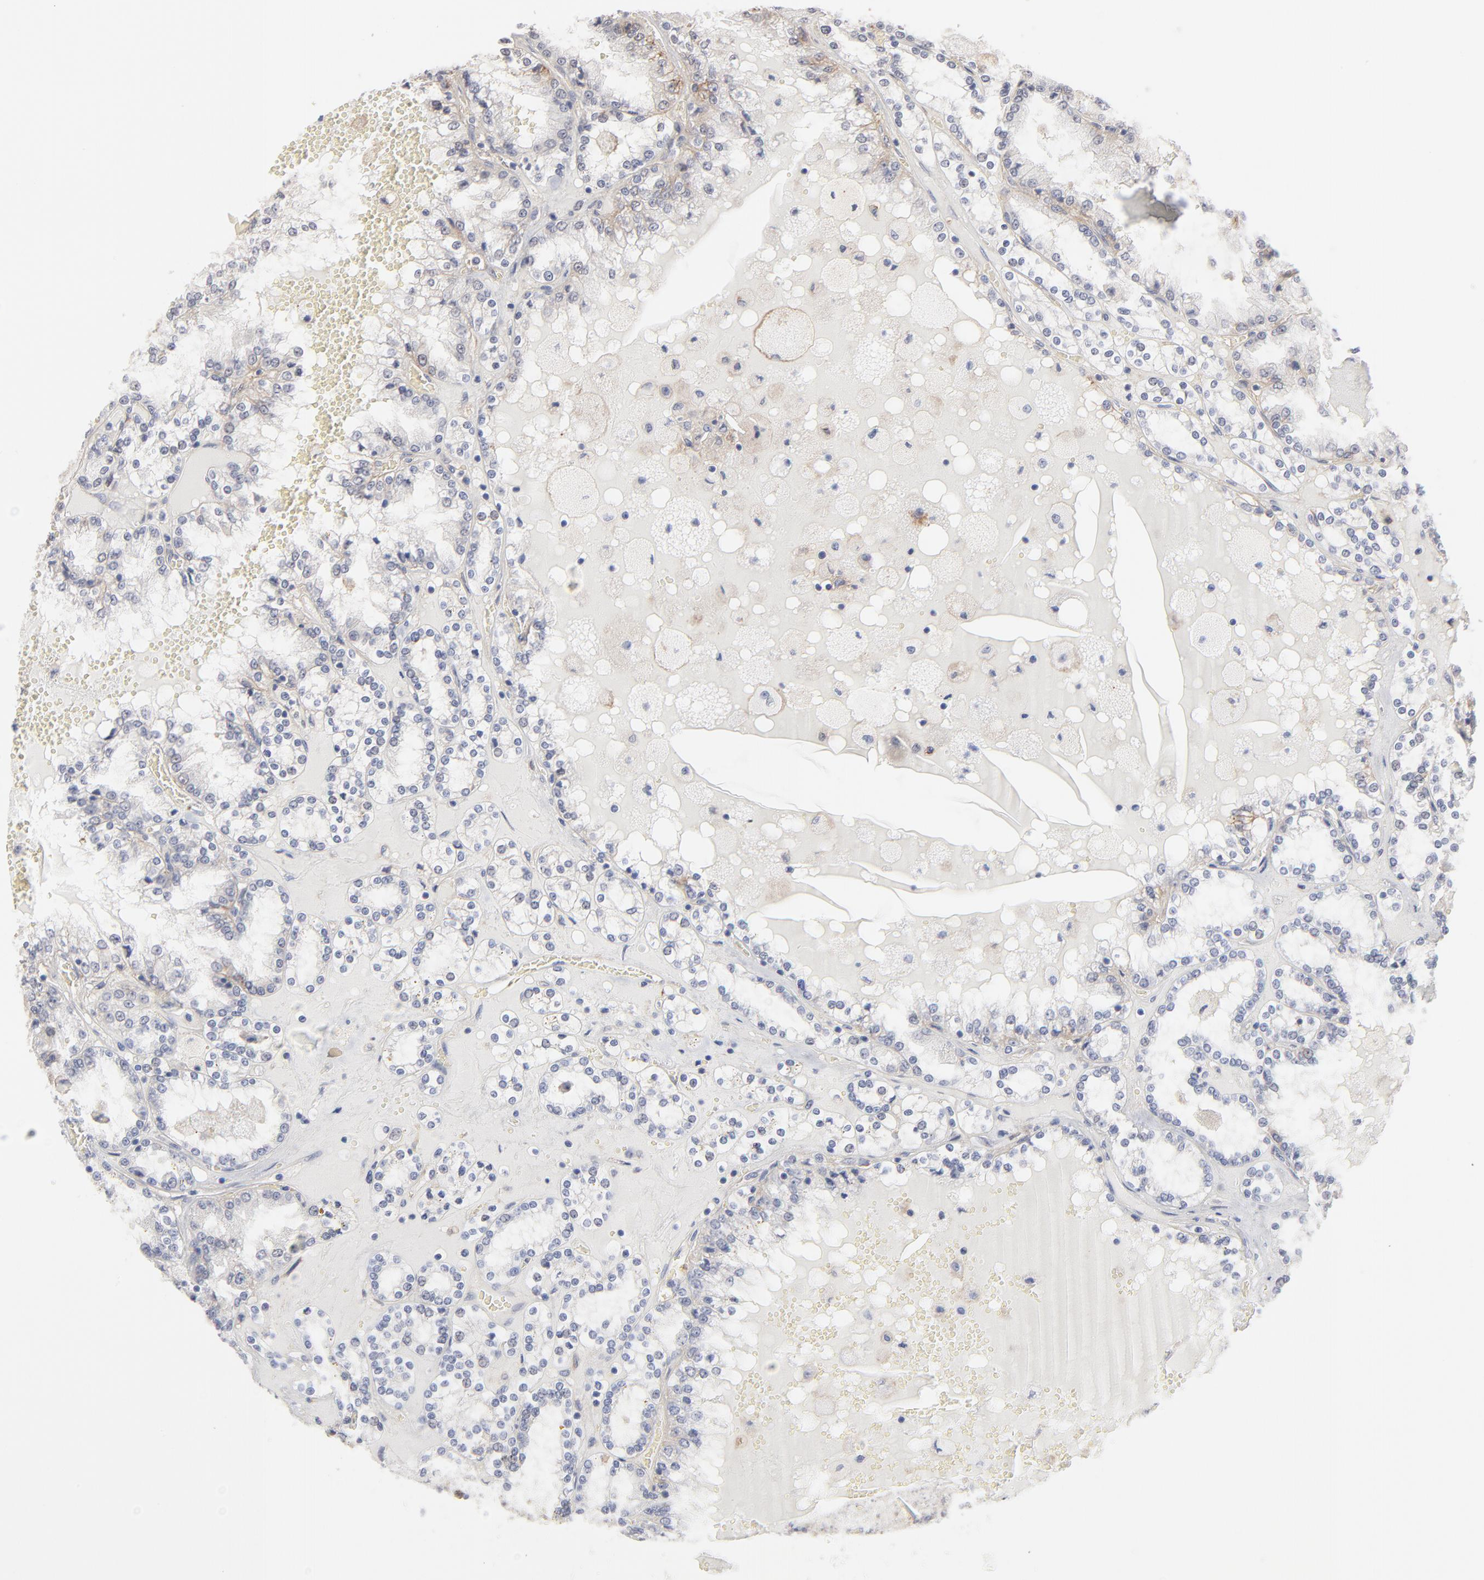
{"staining": {"intensity": "weak", "quantity": "<25%", "location": "cytoplasmic/membranous"}, "tissue": "renal cancer", "cell_type": "Tumor cells", "image_type": "cancer", "snomed": [{"axis": "morphology", "description": "Adenocarcinoma, NOS"}, {"axis": "topography", "description": "Kidney"}], "caption": "Micrograph shows no significant protein positivity in tumor cells of renal cancer (adenocarcinoma).", "gene": "SLC16A1", "patient": {"sex": "female", "age": 56}}